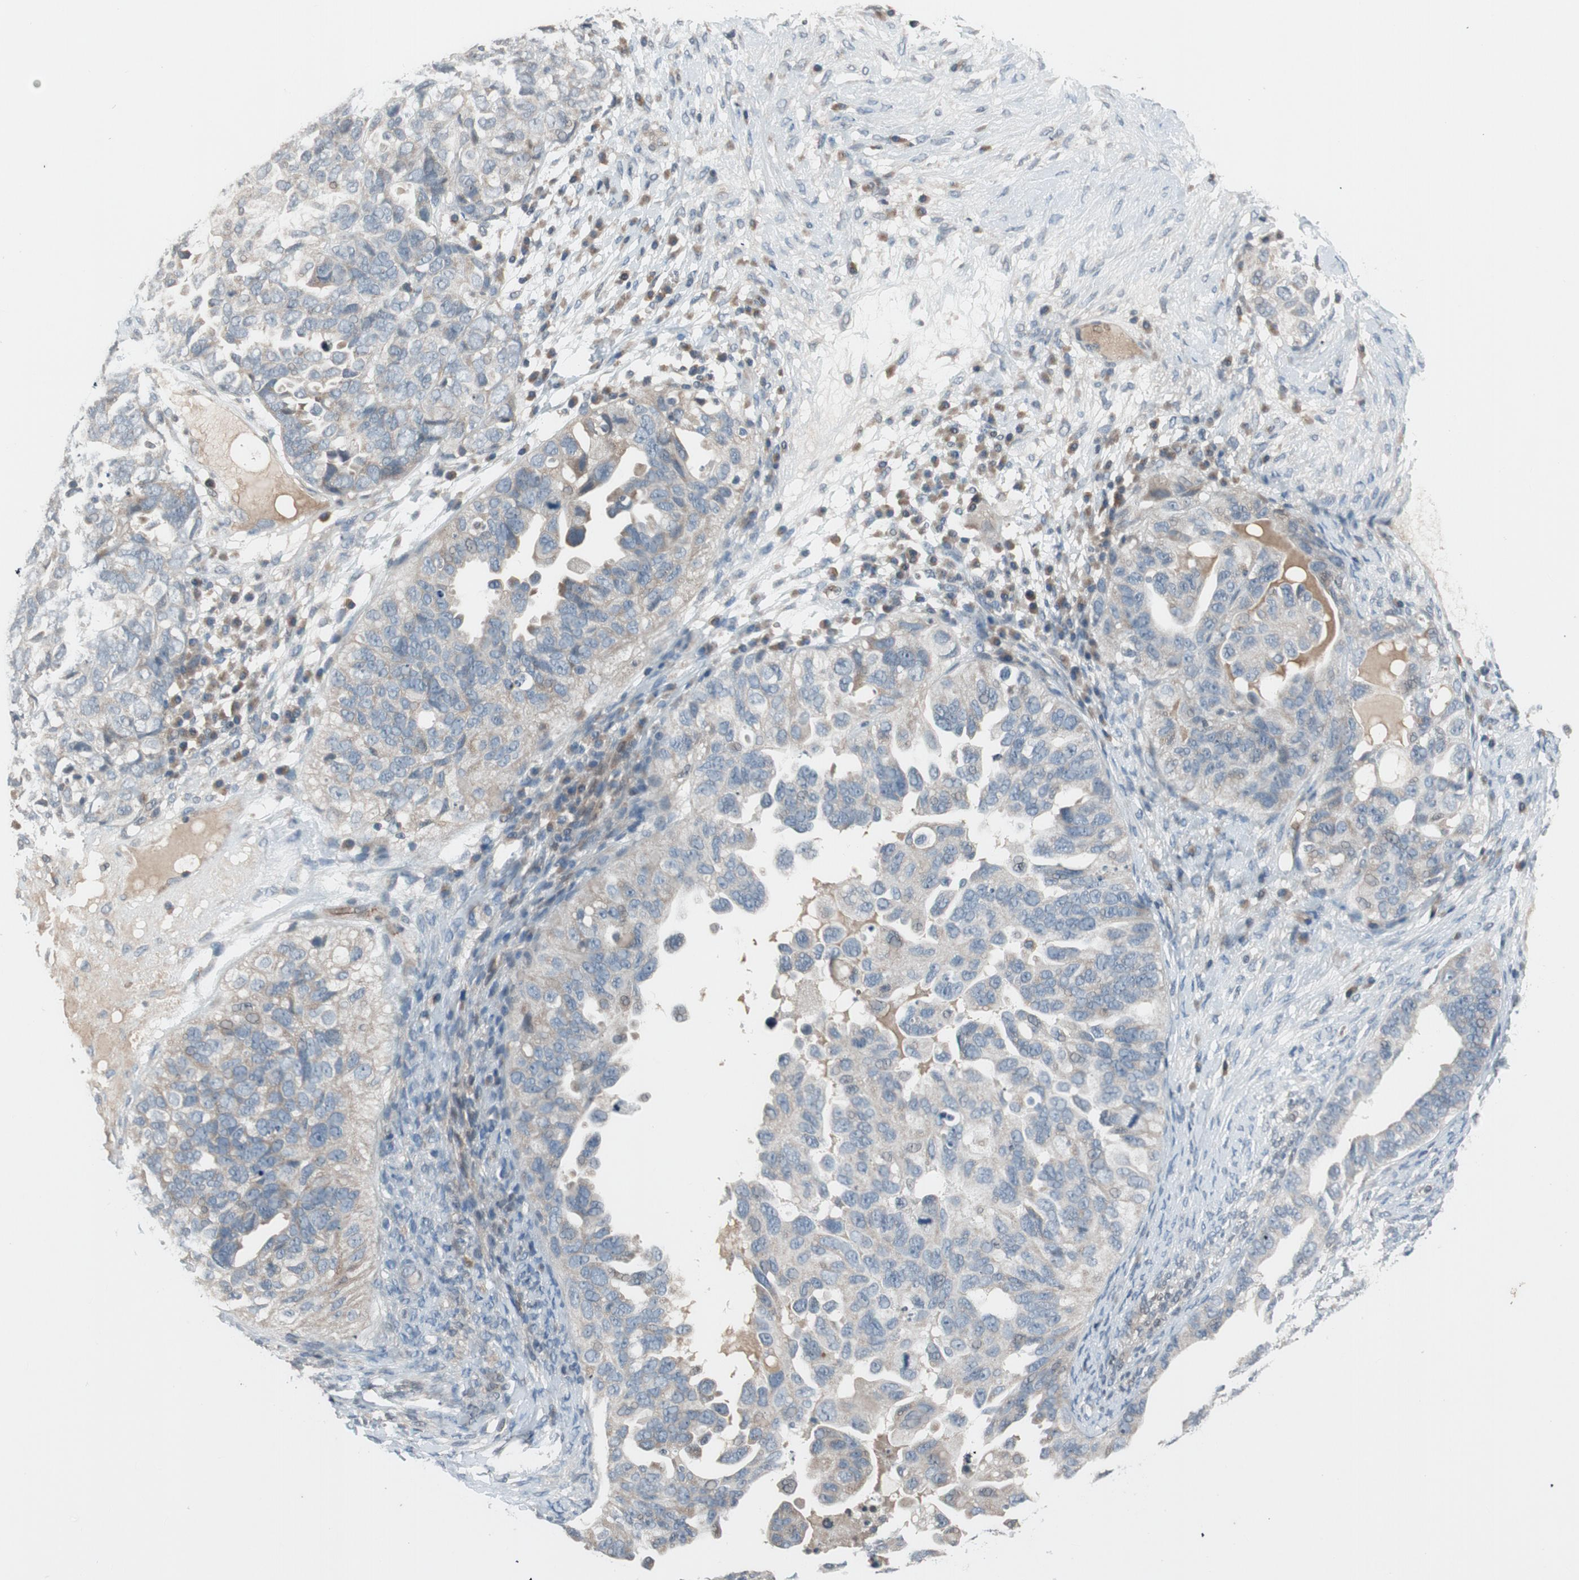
{"staining": {"intensity": "weak", "quantity": "<25%", "location": "cytoplasmic/membranous"}, "tissue": "ovarian cancer", "cell_type": "Tumor cells", "image_type": "cancer", "snomed": [{"axis": "morphology", "description": "Cystadenocarcinoma, serous, NOS"}, {"axis": "topography", "description": "Ovary"}], "caption": "The immunohistochemistry photomicrograph has no significant expression in tumor cells of ovarian cancer (serous cystadenocarcinoma) tissue.", "gene": "GYPC", "patient": {"sex": "female", "age": 82}}